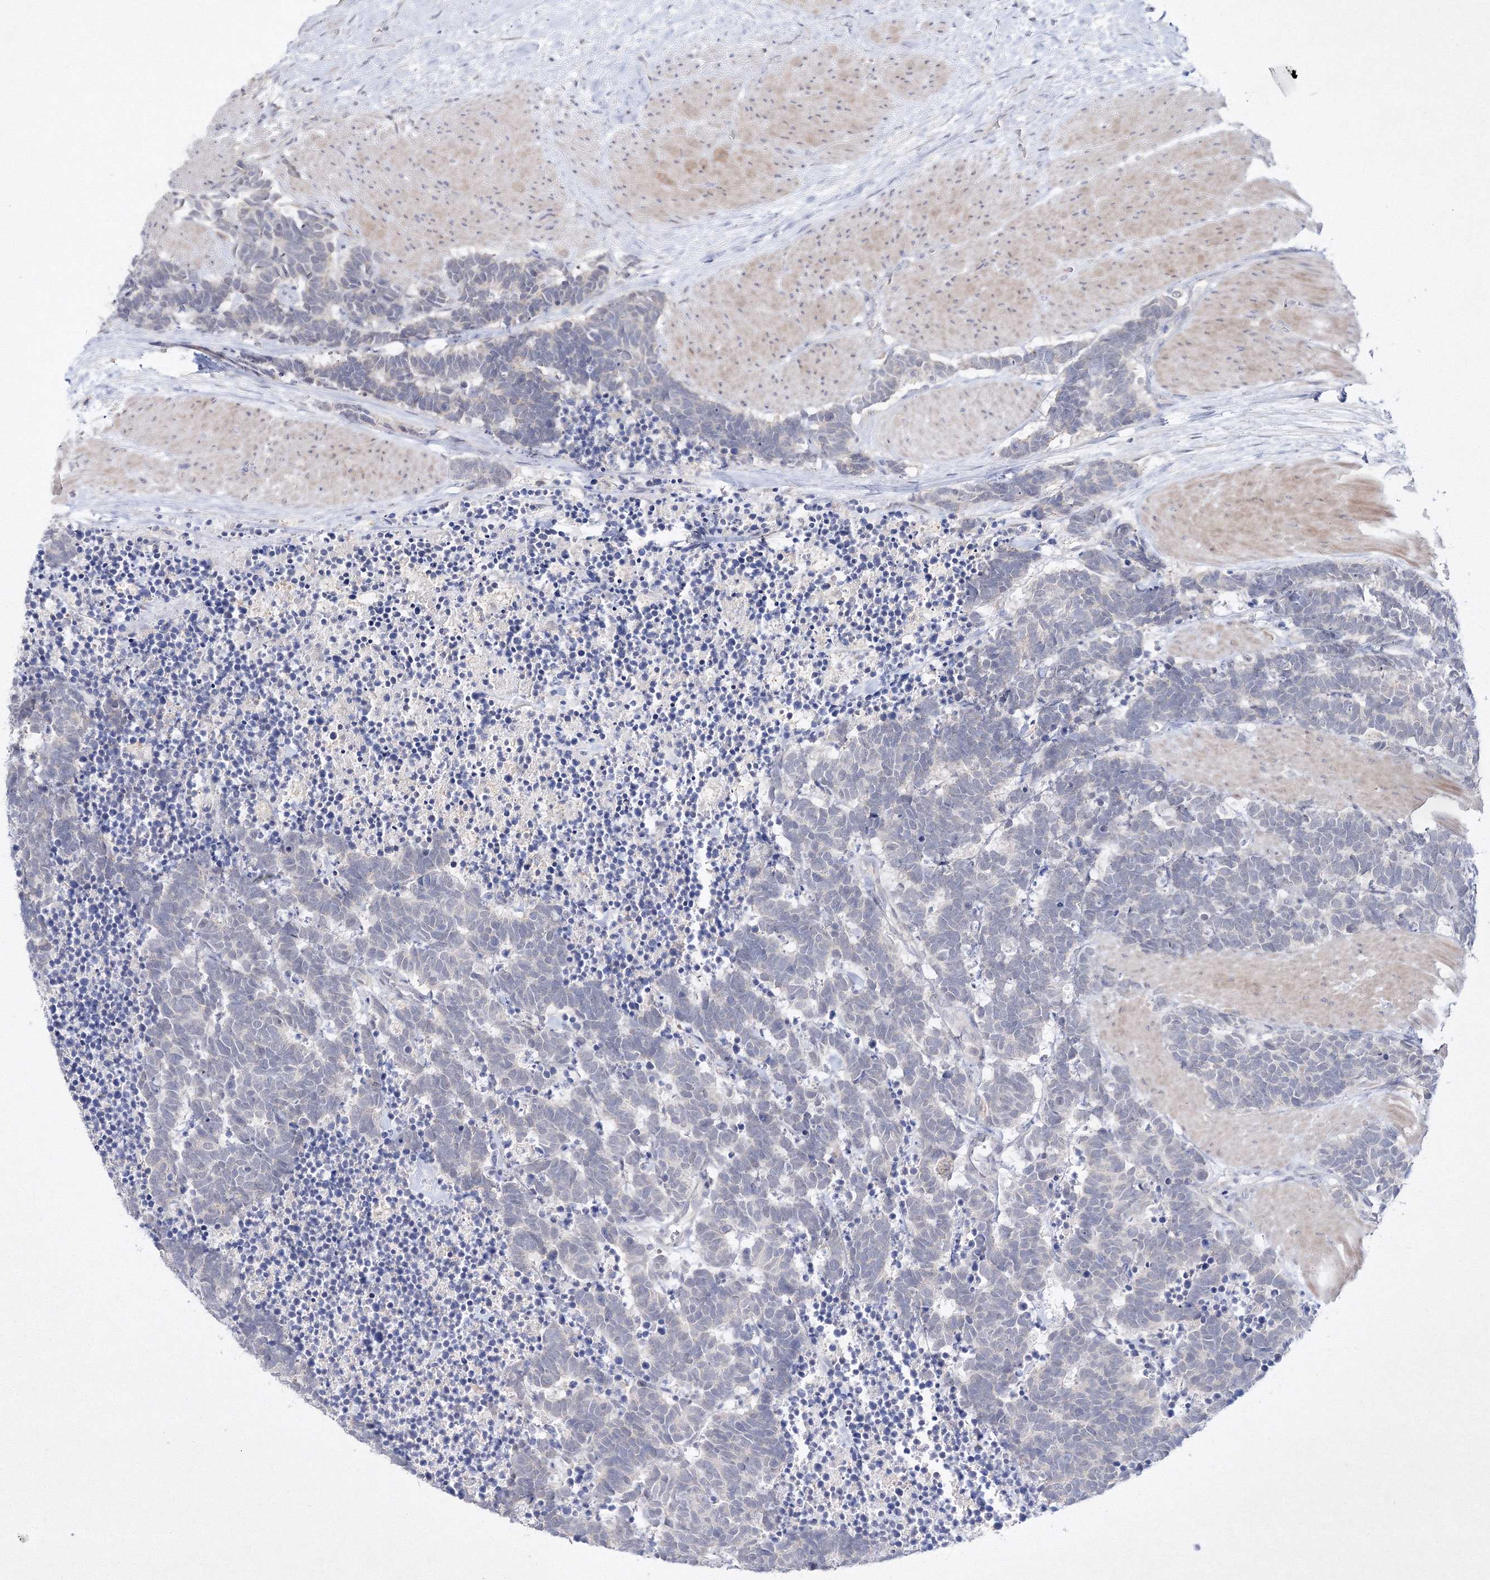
{"staining": {"intensity": "negative", "quantity": "none", "location": "none"}, "tissue": "carcinoid", "cell_type": "Tumor cells", "image_type": "cancer", "snomed": [{"axis": "morphology", "description": "Carcinoma, NOS"}, {"axis": "morphology", "description": "Carcinoid, malignant, NOS"}, {"axis": "topography", "description": "Urinary bladder"}], "caption": "DAB (3,3'-diaminobenzidine) immunohistochemical staining of carcinoma reveals no significant expression in tumor cells.", "gene": "NEU4", "patient": {"sex": "male", "age": 57}}